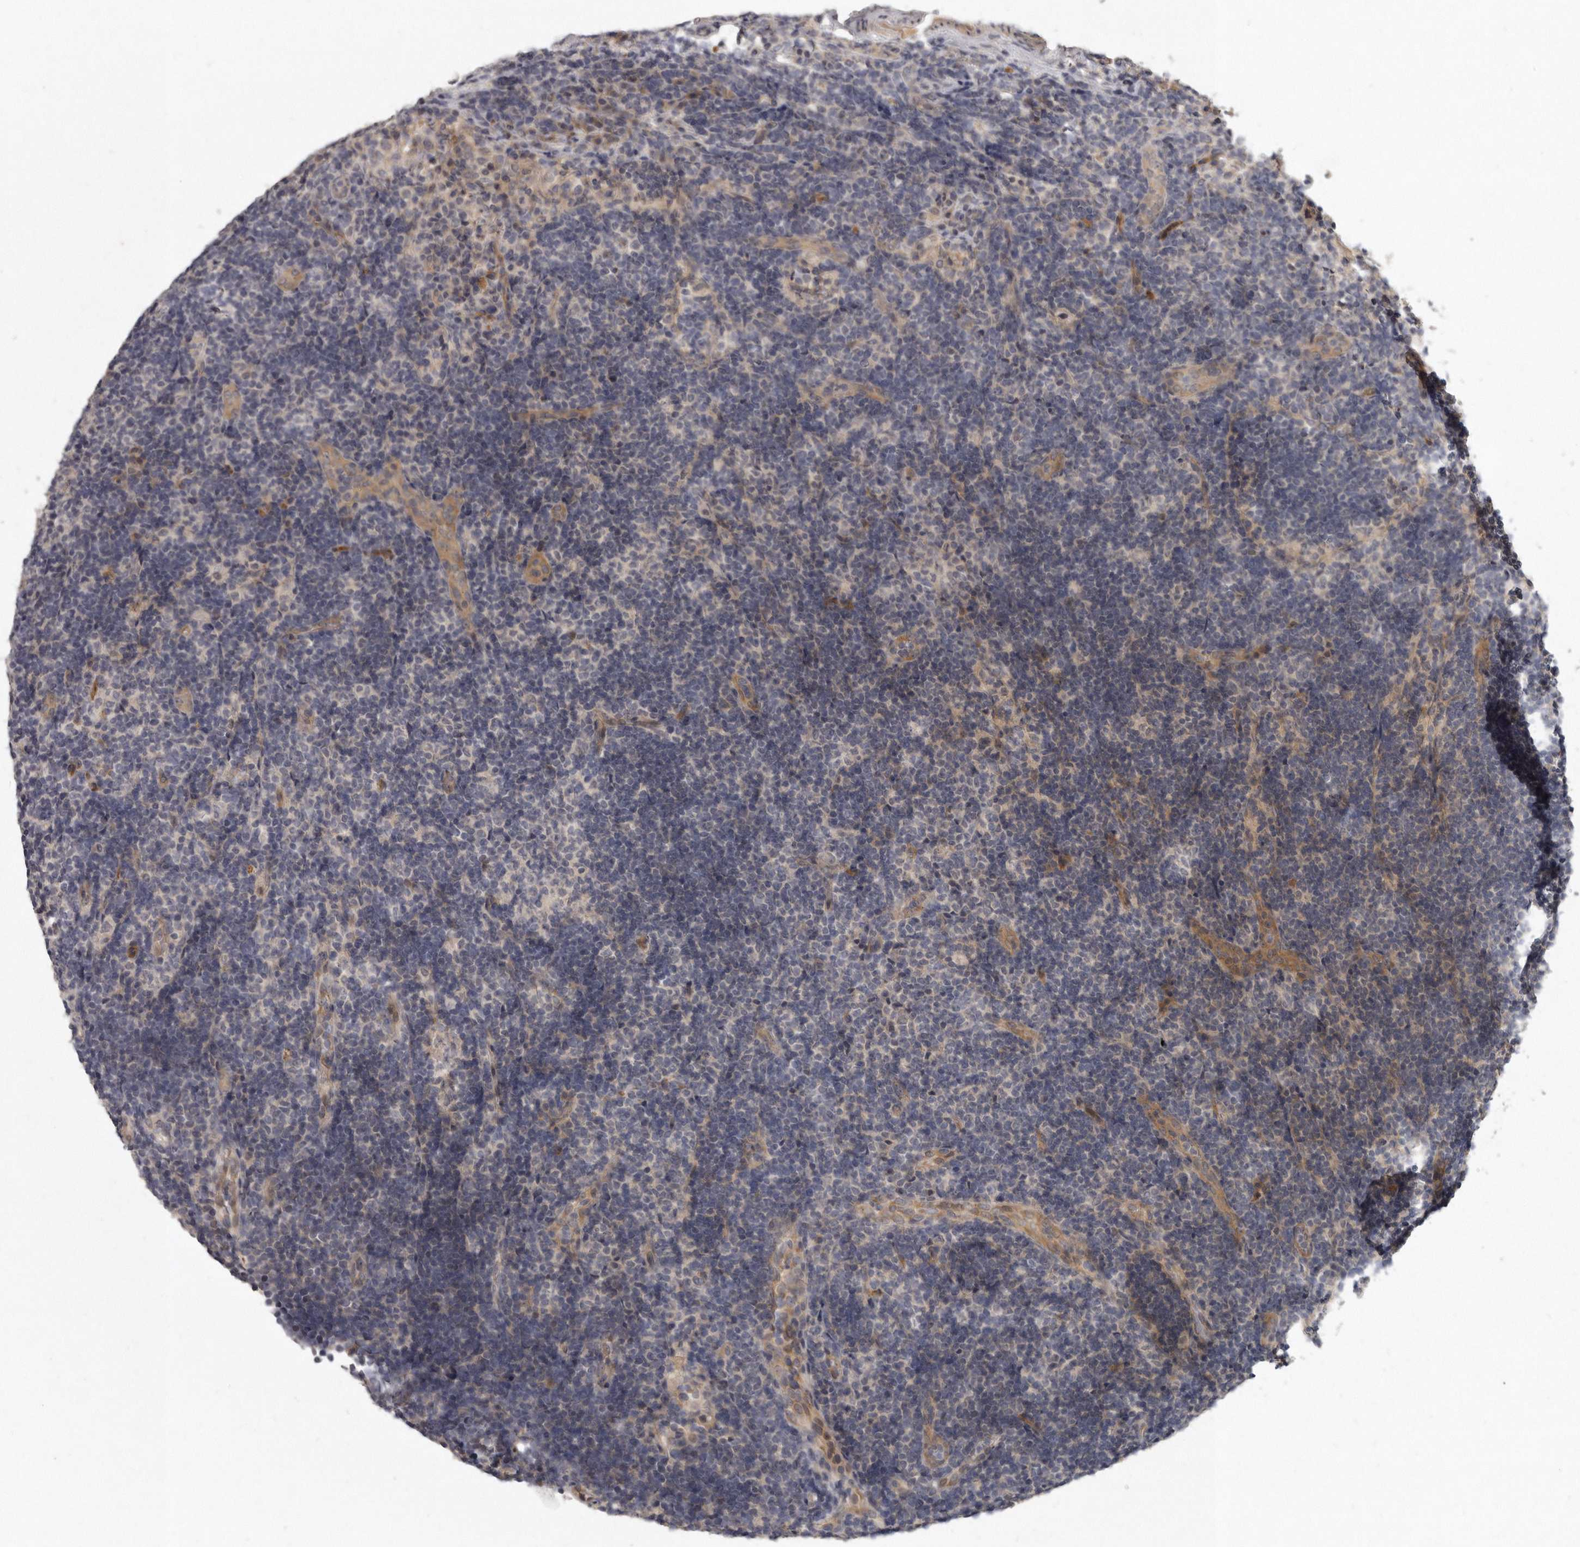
{"staining": {"intensity": "negative", "quantity": "none", "location": "none"}, "tissue": "lymph node", "cell_type": "Germinal center cells", "image_type": "normal", "snomed": [{"axis": "morphology", "description": "Normal tissue, NOS"}, {"axis": "topography", "description": "Lymph node"}], "caption": "Micrograph shows no protein expression in germinal center cells of benign lymph node.", "gene": "SLC22A1", "patient": {"sex": "female", "age": 22}}